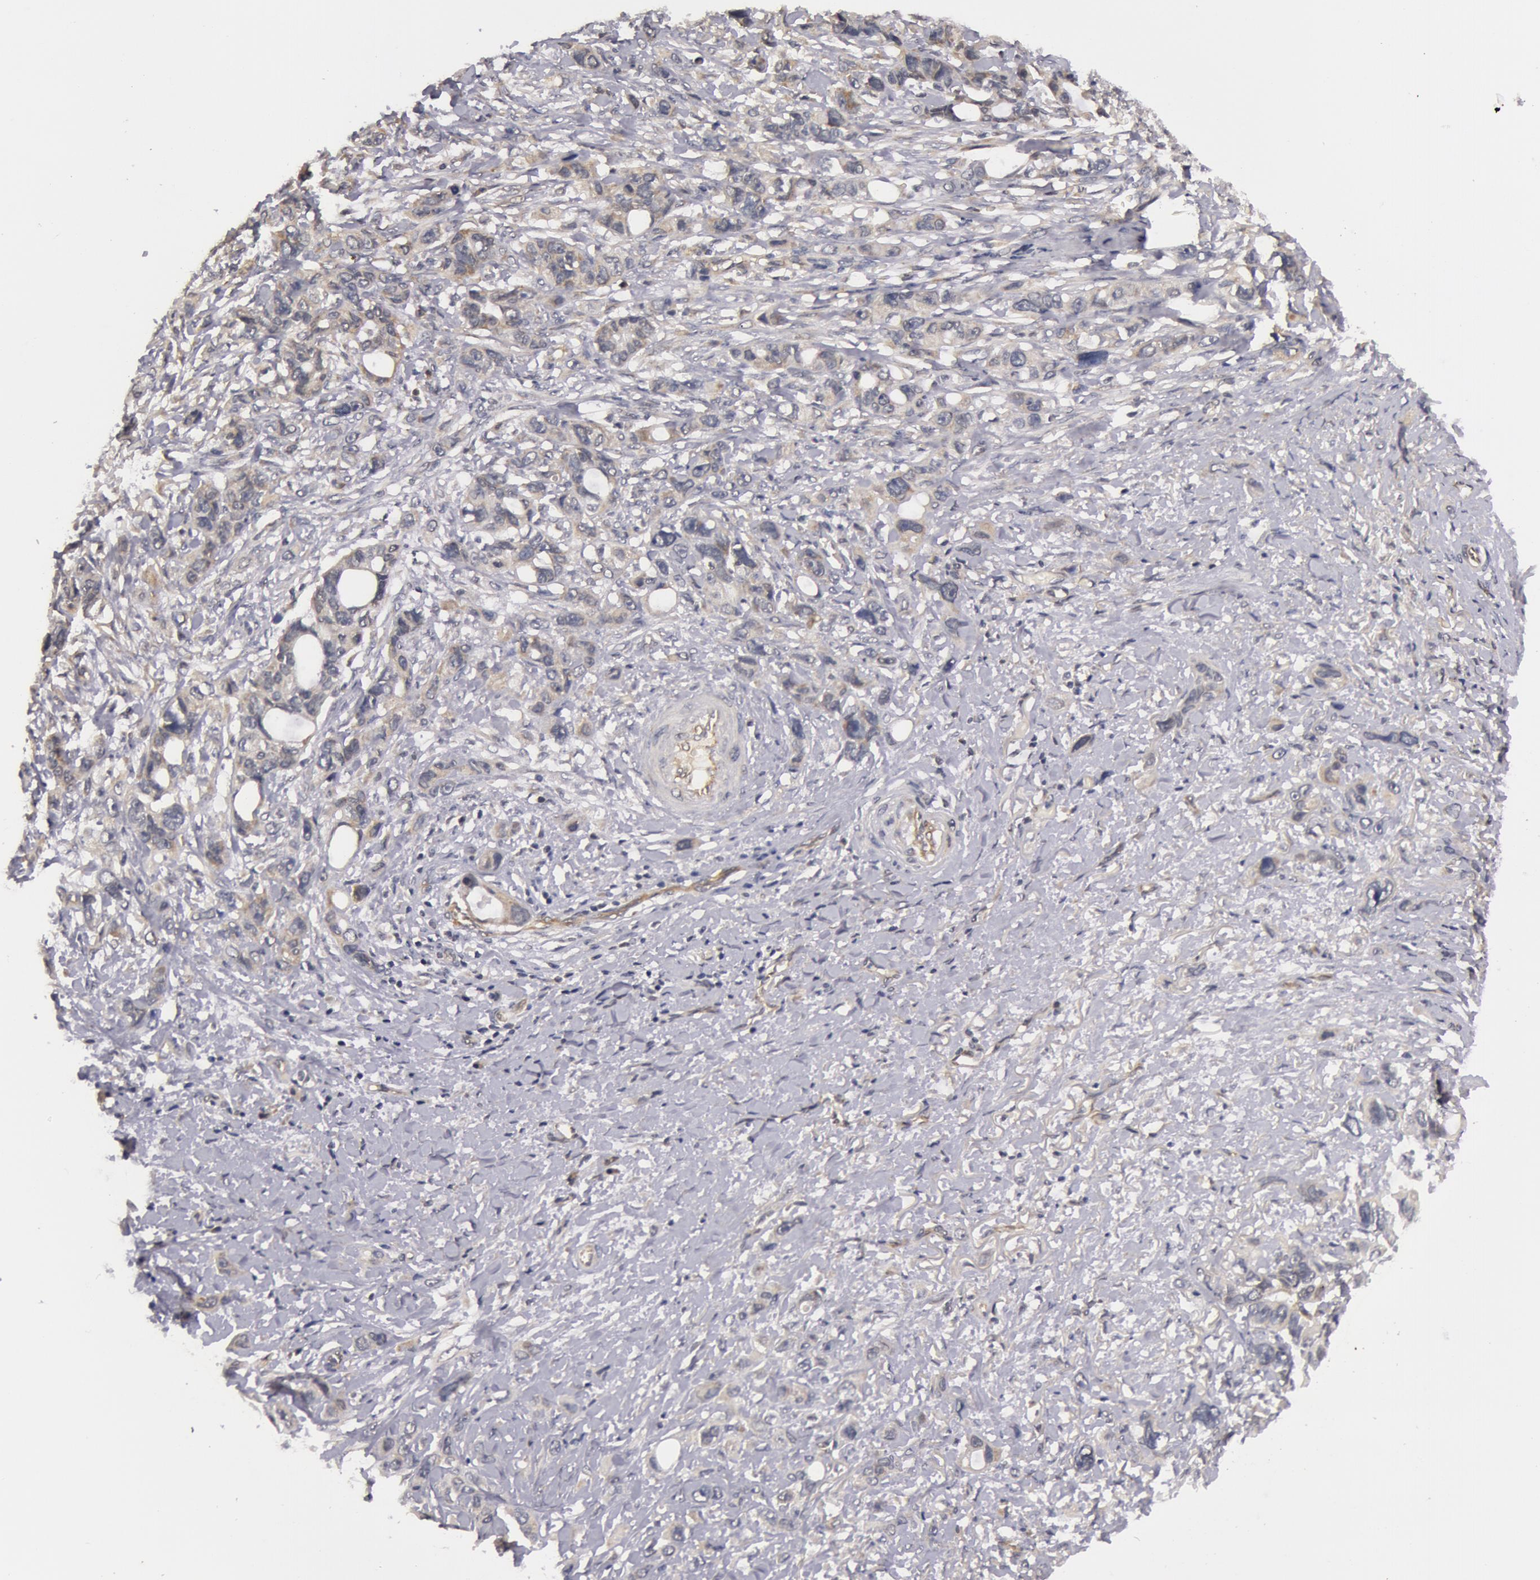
{"staining": {"intensity": "weak", "quantity": "<25%", "location": "cytoplasmic/membranous"}, "tissue": "stomach cancer", "cell_type": "Tumor cells", "image_type": "cancer", "snomed": [{"axis": "morphology", "description": "Adenocarcinoma, NOS"}, {"axis": "topography", "description": "Stomach, upper"}], "caption": "Tumor cells are negative for protein expression in human stomach cancer (adenocarcinoma).", "gene": "SYTL4", "patient": {"sex": "male", "age": 47}}